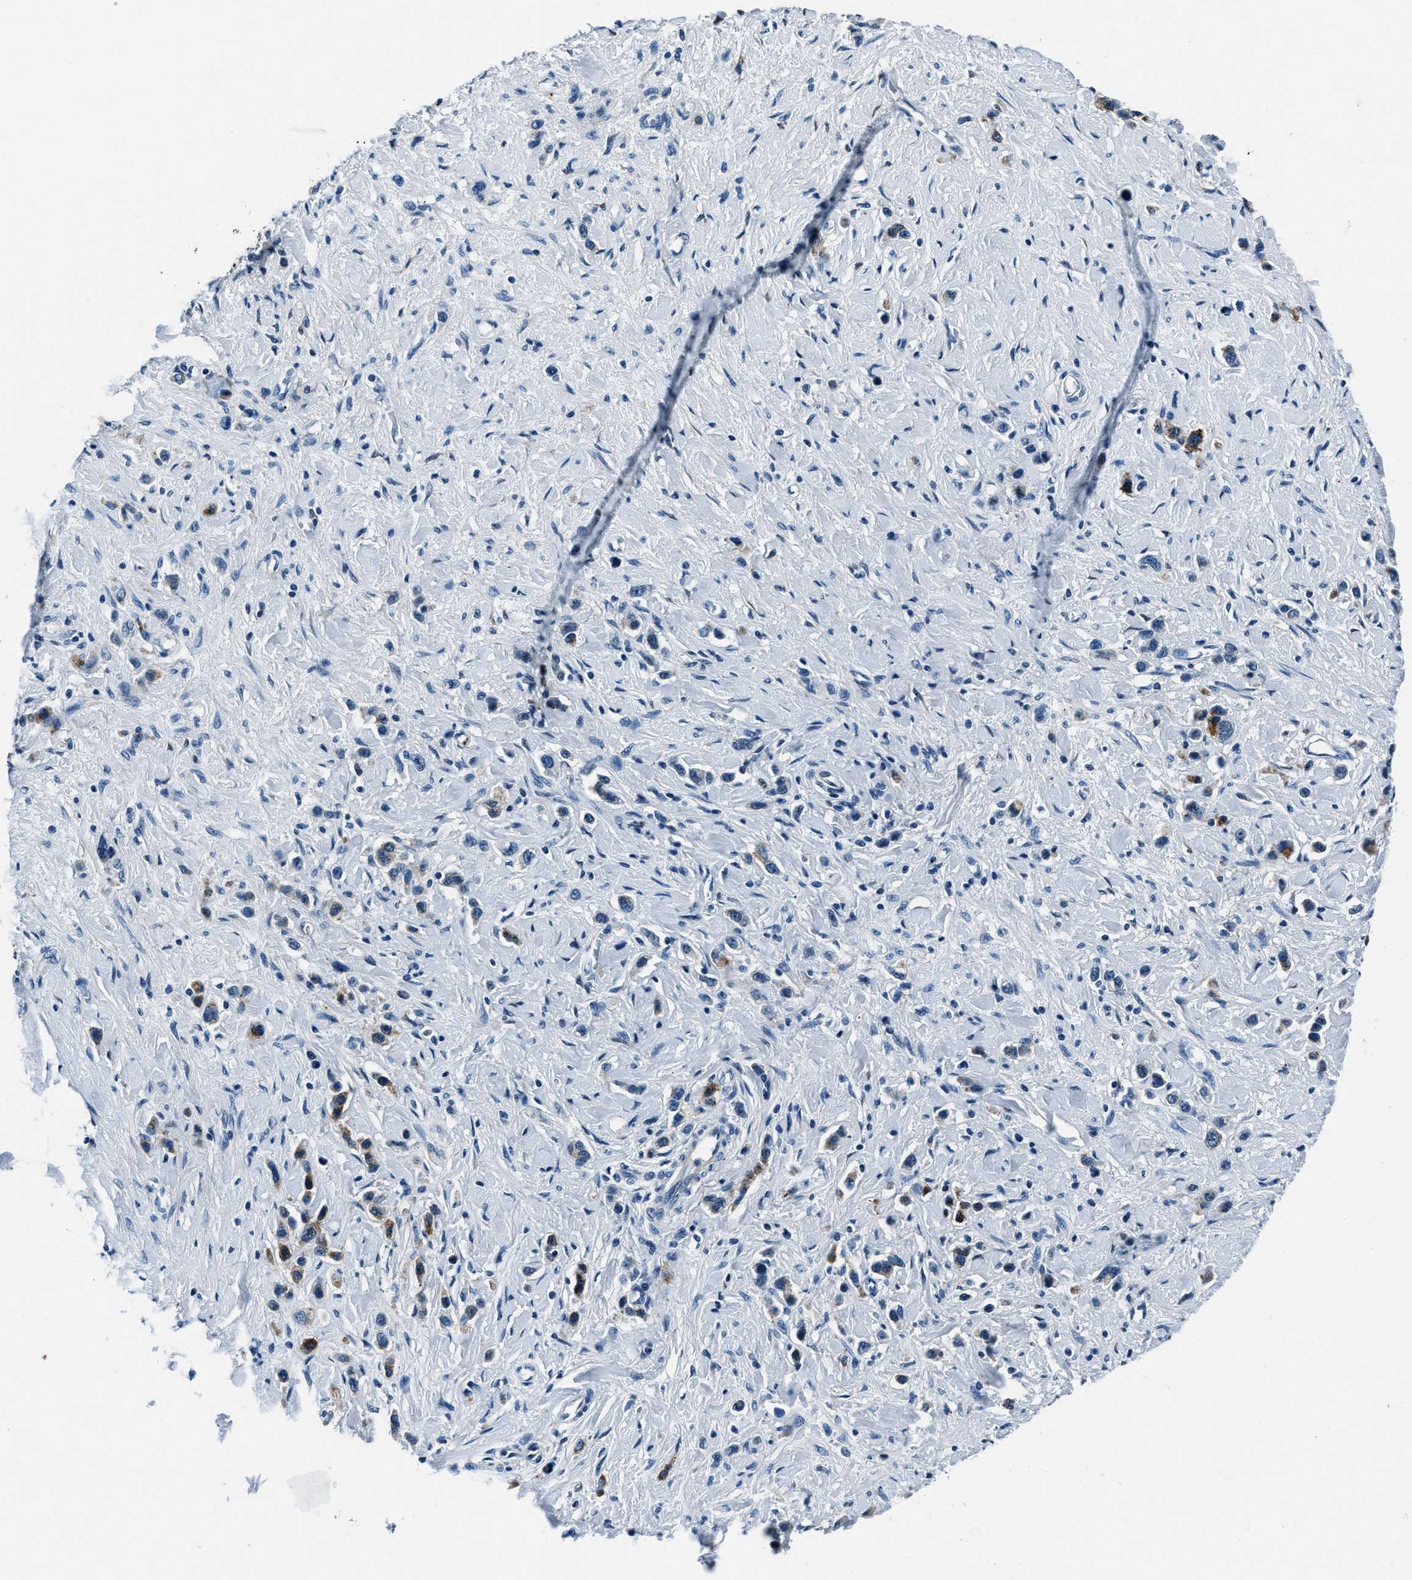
{"staining": {"intensity": "moderate", "quantity": "25%-75%", "location": "cytoplasmic/membranous"}, "tissue": "stomach cancer", "cell_type": "Tumor cells", "image_type": "cancer", "snomed": [{"axis": "morphology", "description": "Adenocarcinoma, NOS"}, {"axis": "topography", "description": "Stomach"}], "caption": "Stomach adenocarcinoma stained with a brown dye demonstrates moderate cytoplasmic/membranous positive expression in approximately 25%-75% of tumor cells.", "gene": "PTPDC1", "patient": {"sex": "female", "age": 65}}